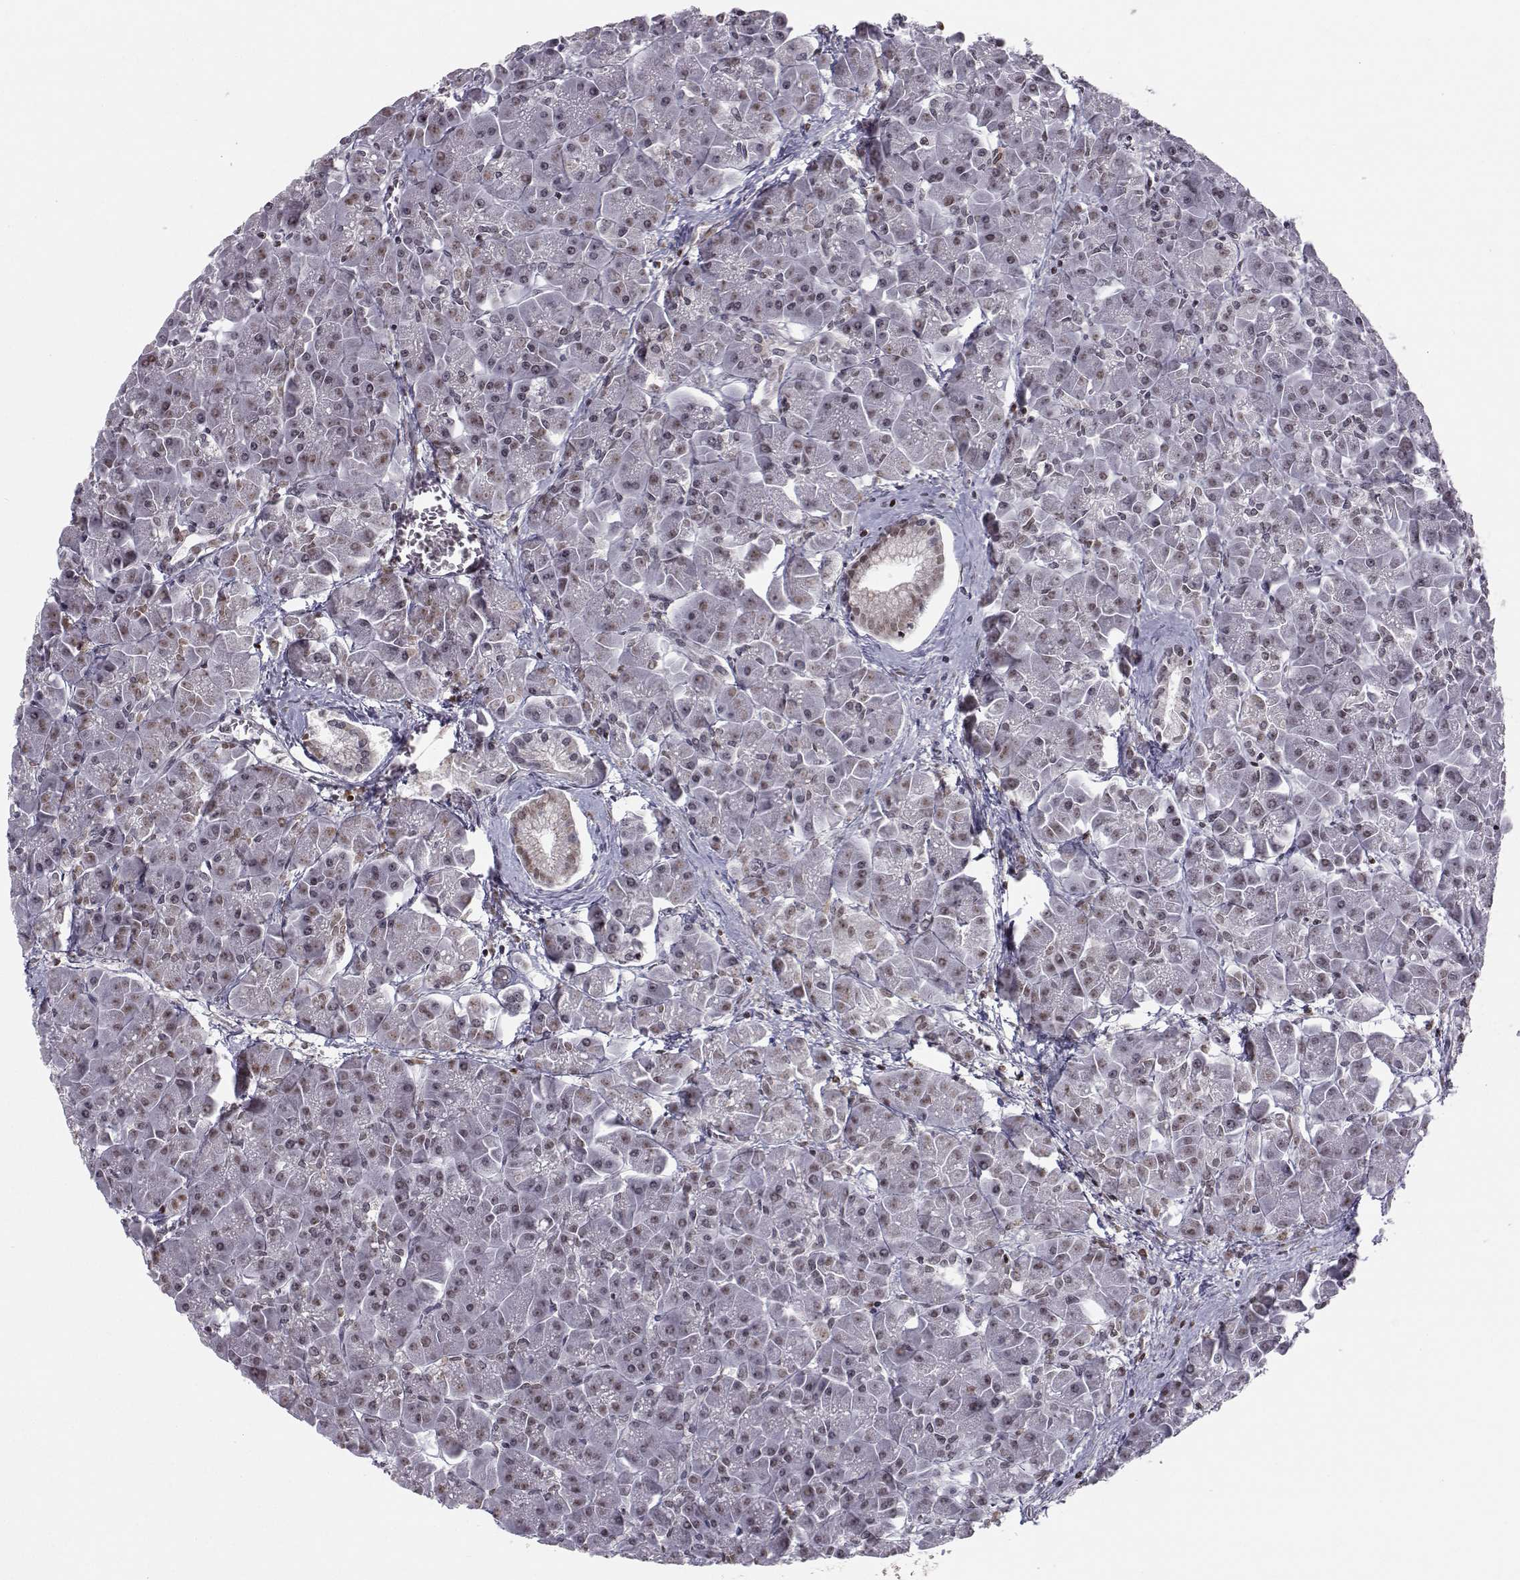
{"staining": {"intensity": "weak", "quantity": "25%-75%", "location": "nuclear"}, "tissue": "pancreas", "cell_type": "Exocrine glandular cells", "image_type": "normal", "snomed": [{"axis": "morphology", "description": "Normal tissue, NOS"}, {"axis": "topography", "description": "Pancreas"}], "caption": "Unremarkable pancreas displays weak nuclear staining in about 25%-75% of exocrine glandular cells.", "gene": "MARCHF4", "patient": {"sex": "male", "age": 70}}